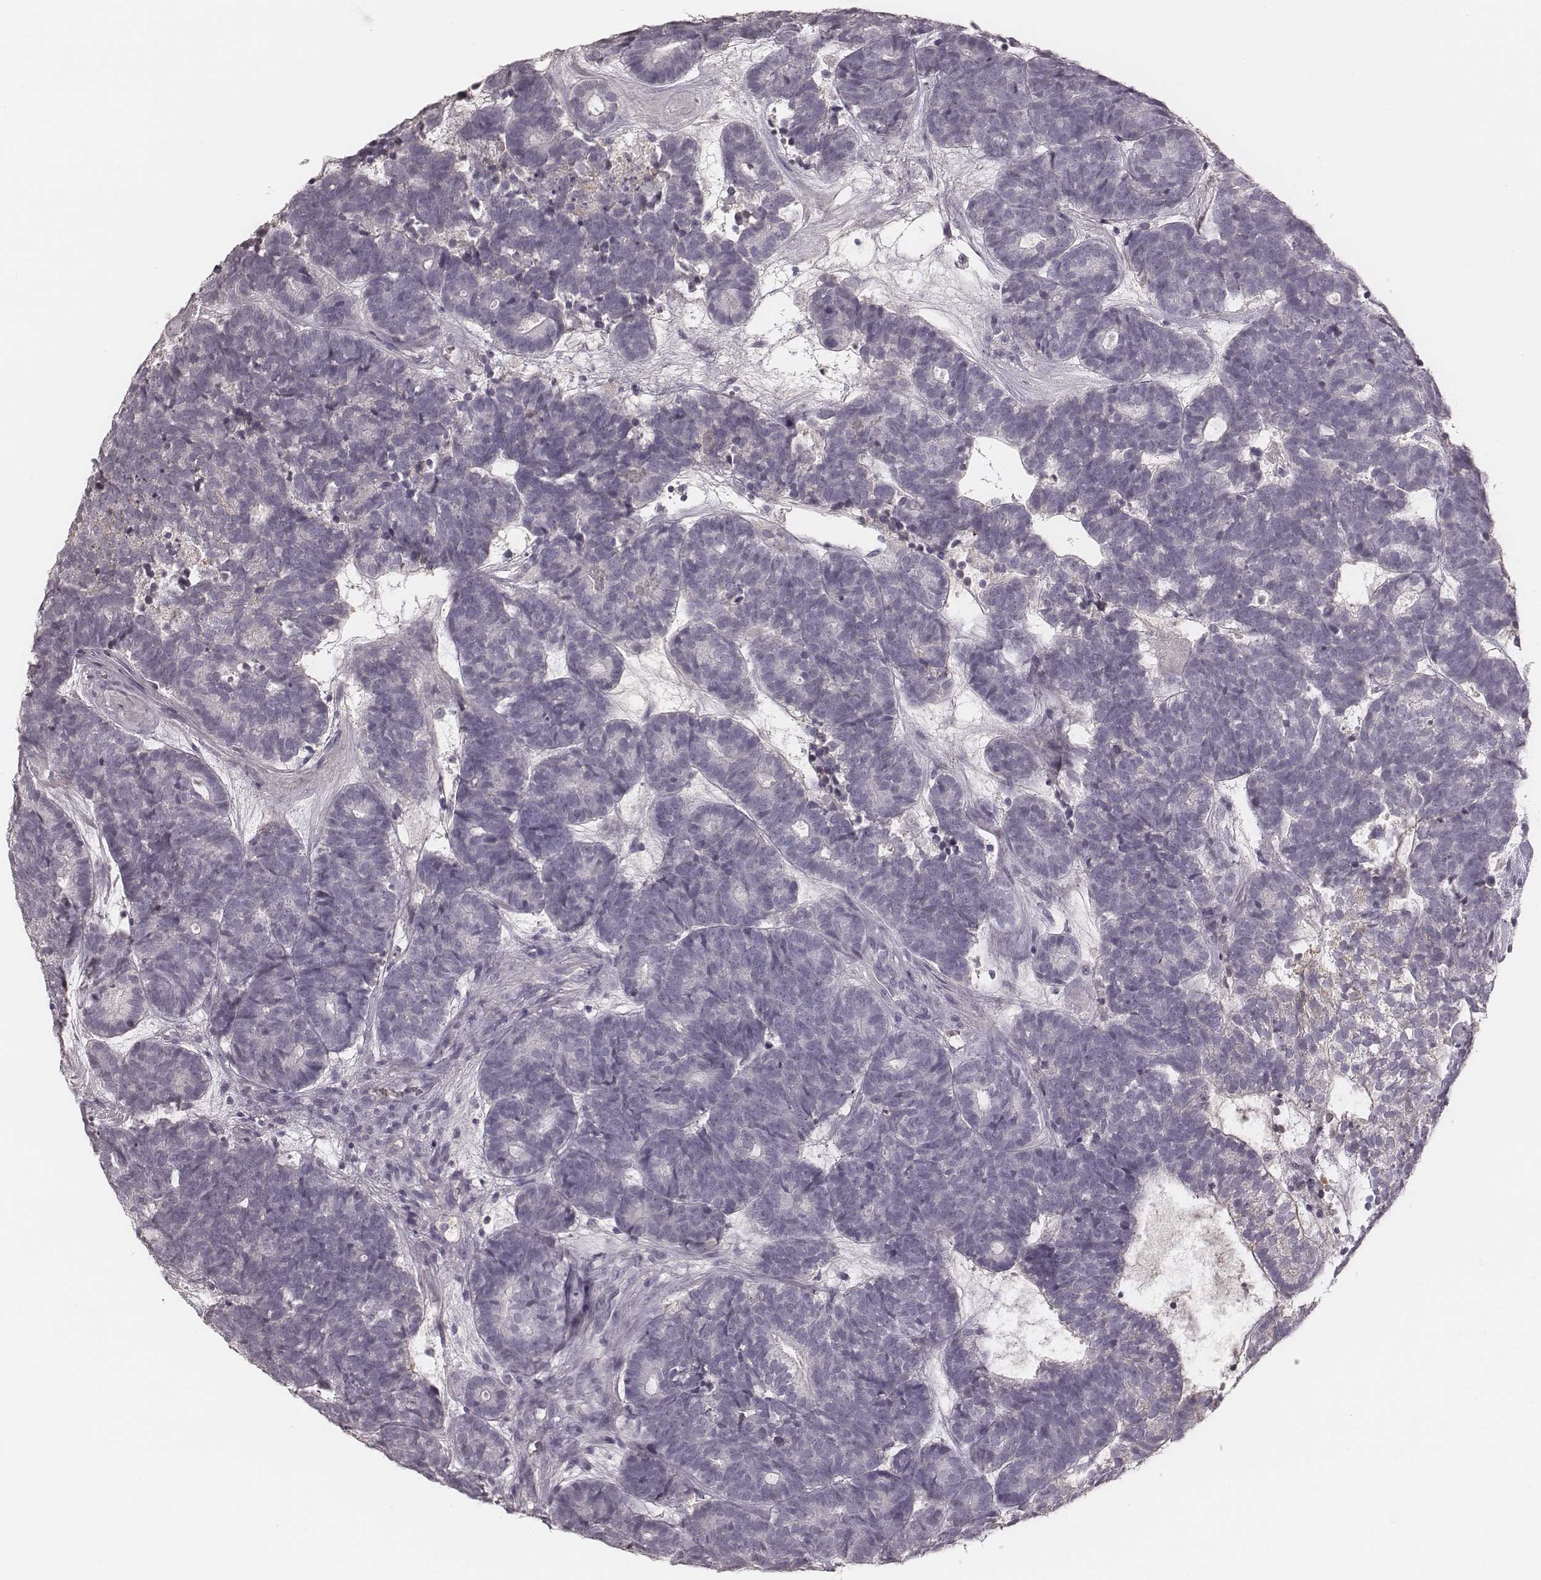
{"staining": {"intensity": "negative", "quantity": "none", "location": "none"}, "tissue": "head and neck cancer", "cell_type": "Tumor cells", "image_type": "cancer", "snomed": [{"axis": "morphology", "description": "Adenocarcinoma, NOS"}, {"axis": "topography", "description": "Head-Neck"}], "caption": "Tumor cells are negative for protein expression in human head and neck cancer (adenocarcinoma).", "gene": "SMIM24", "patient": {"sex": "female", "age": 81}}